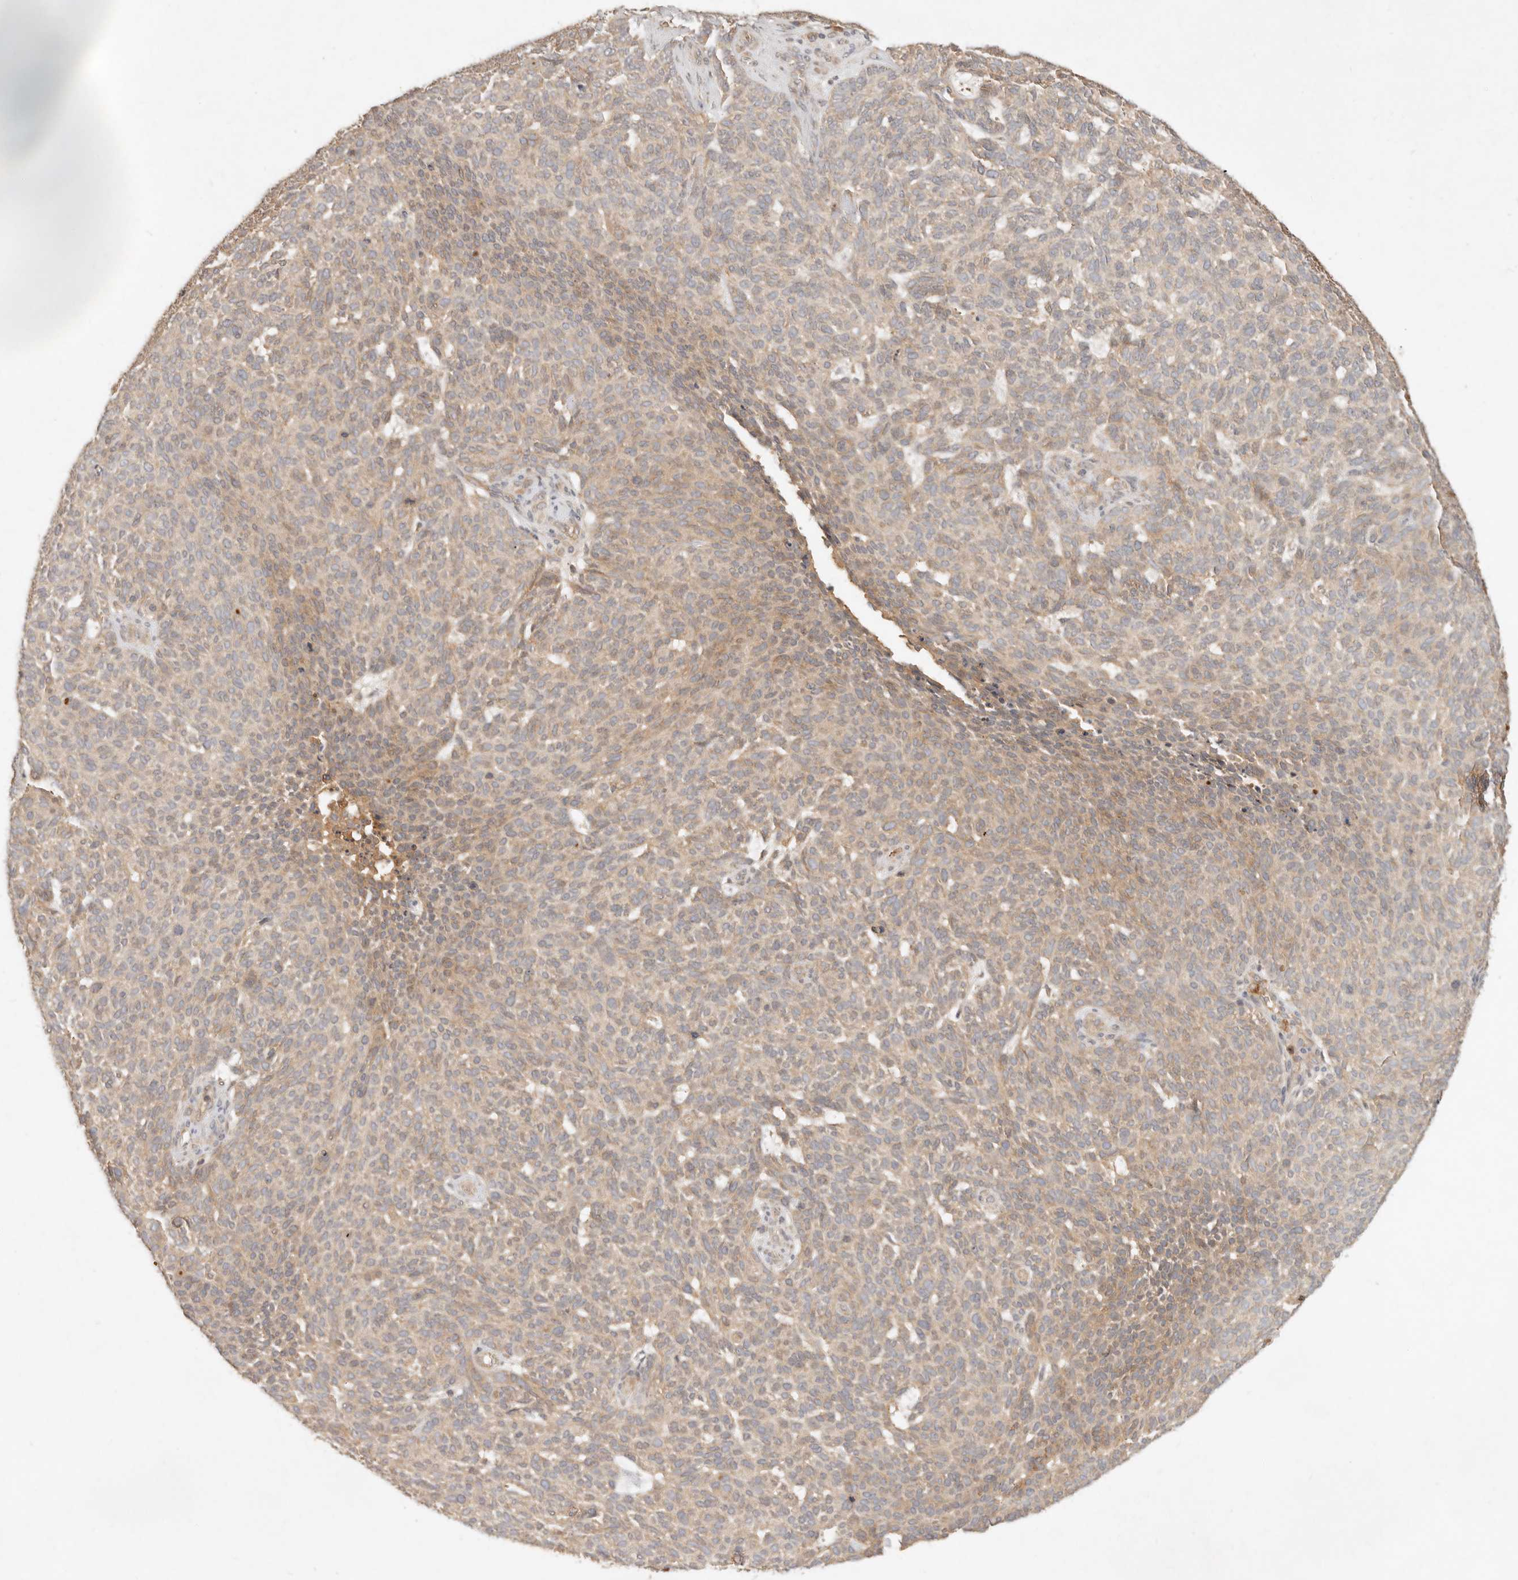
{"staining": {"intensity": "weak", "quantity": "25%-75%", "location": "cytoplasmic/membranous"}, "tissue": "skin cancer", "cell_type": "Tumor cells", "image_type": "cancer", "snomed": [{"axis": "morphology", "description": "Squamous cell carcinoma, NOS"}, {"axis": "topography", "description": "Skin"}], "caption": "DAB immunohistochemical staining of squamous cell carcinoma (skin) reveals weak cytoplasmic/membranous protein staining in about 25%-75% of tumor cells. (Stains: DAB (3,3'-diaminobenzidine) in brown, nuclei in blue, Microscopy: brightfield microscopy at high magnification).", "gene": "FREM2", "patient": {"sex": "female", "age": 90}}